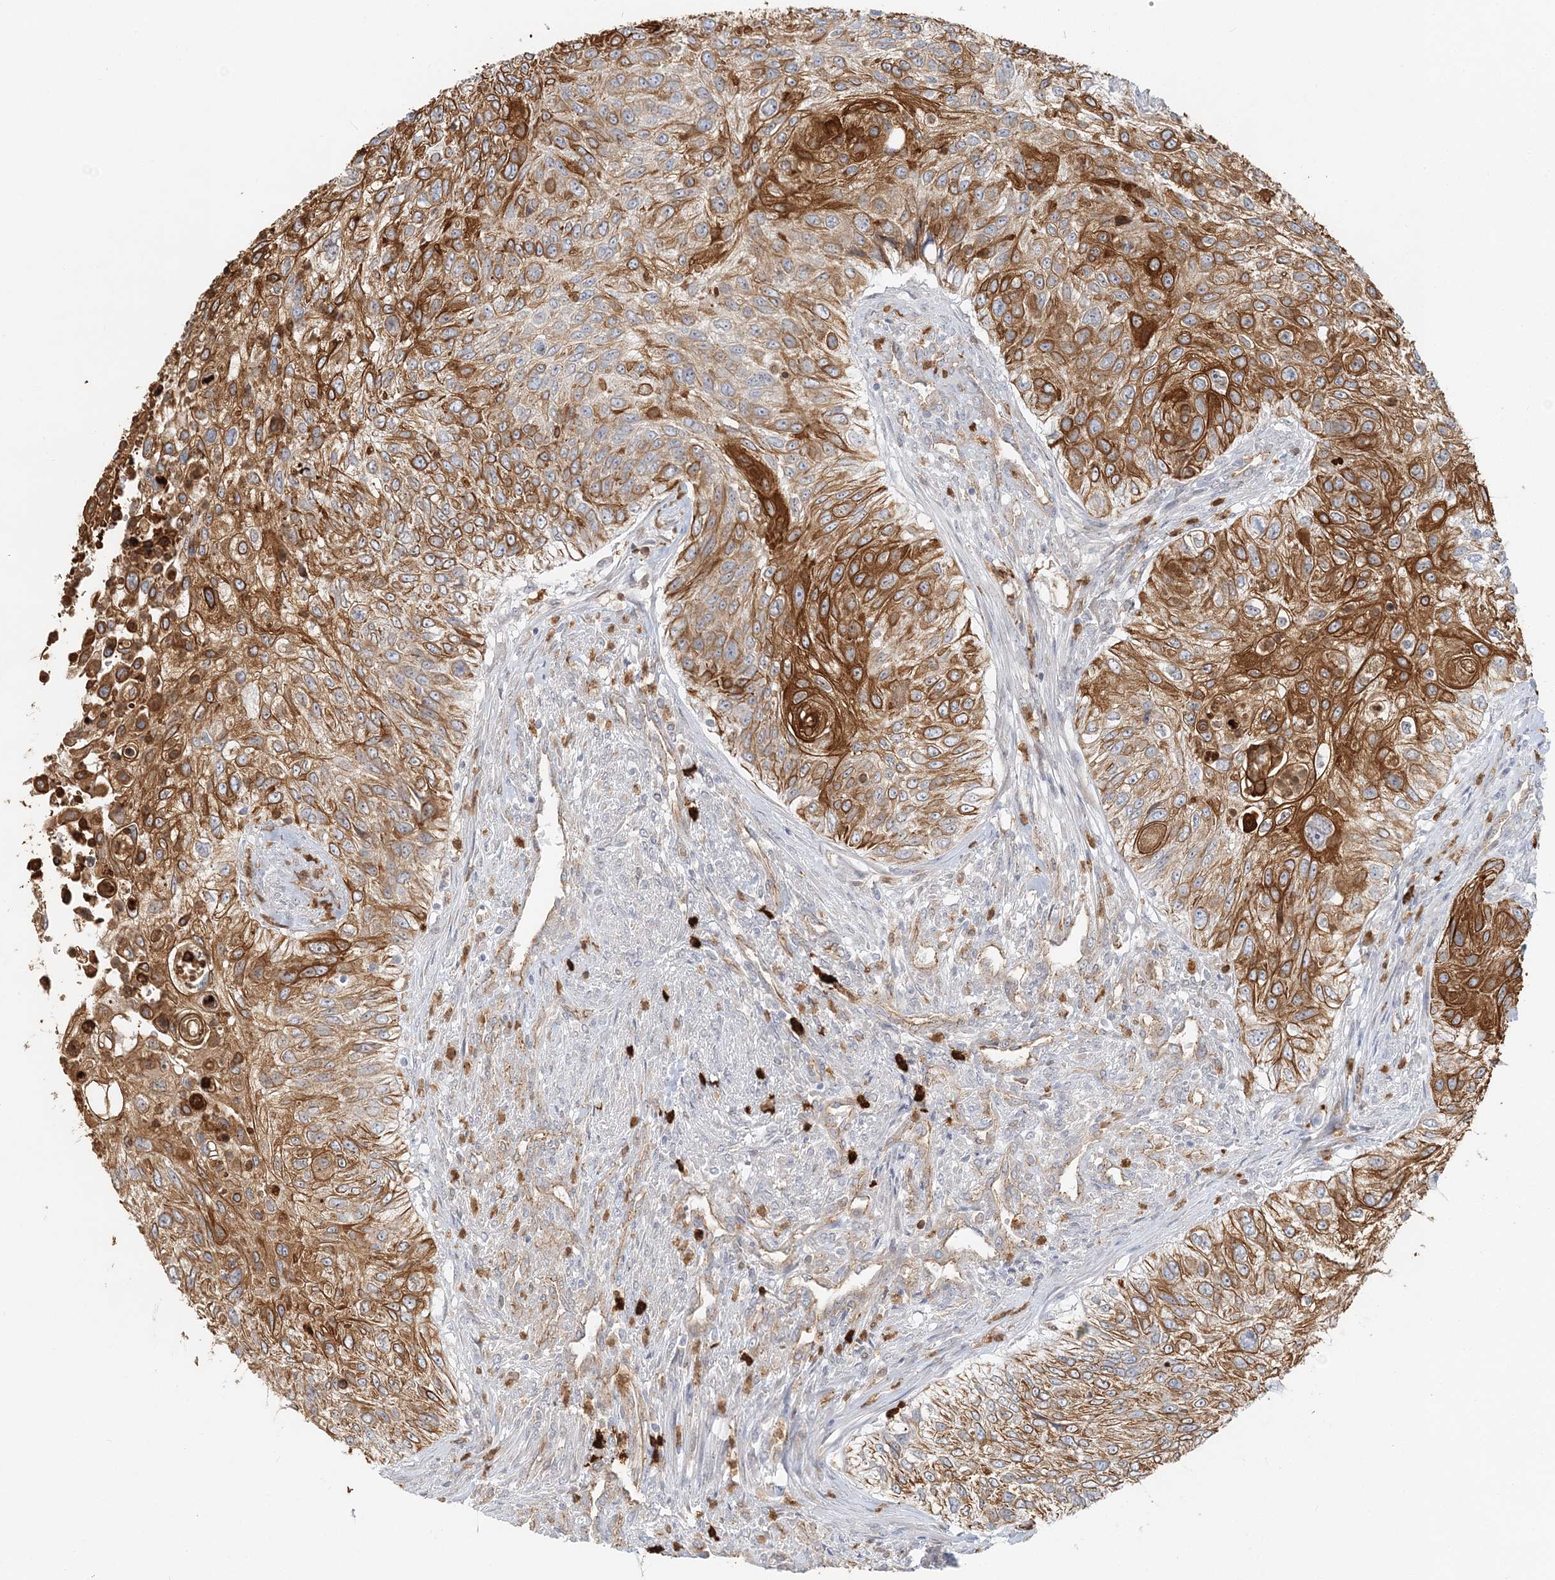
{"staining": {"intensity": "strong", "quantity": ">75%", "location": "cytoplasmic/membranous"}, "tissue": "urothelial cancer", "cell_type": "Tumor cells", "image_type": "cancer", "snomed": [{"axis": "morphology", "description": "Urothelial carcinoma, High grade"}, {"axis": "topography", "description": "Urinary bladder"}], "caption": "Protein staining demonstrates strong cytoplasmic/membranous expression in approximately >75% of tumor cells in urothelial carcinoma (high-grade).", "gene": "DNAH1", "patient": {"sex": "female", "age": 60}}